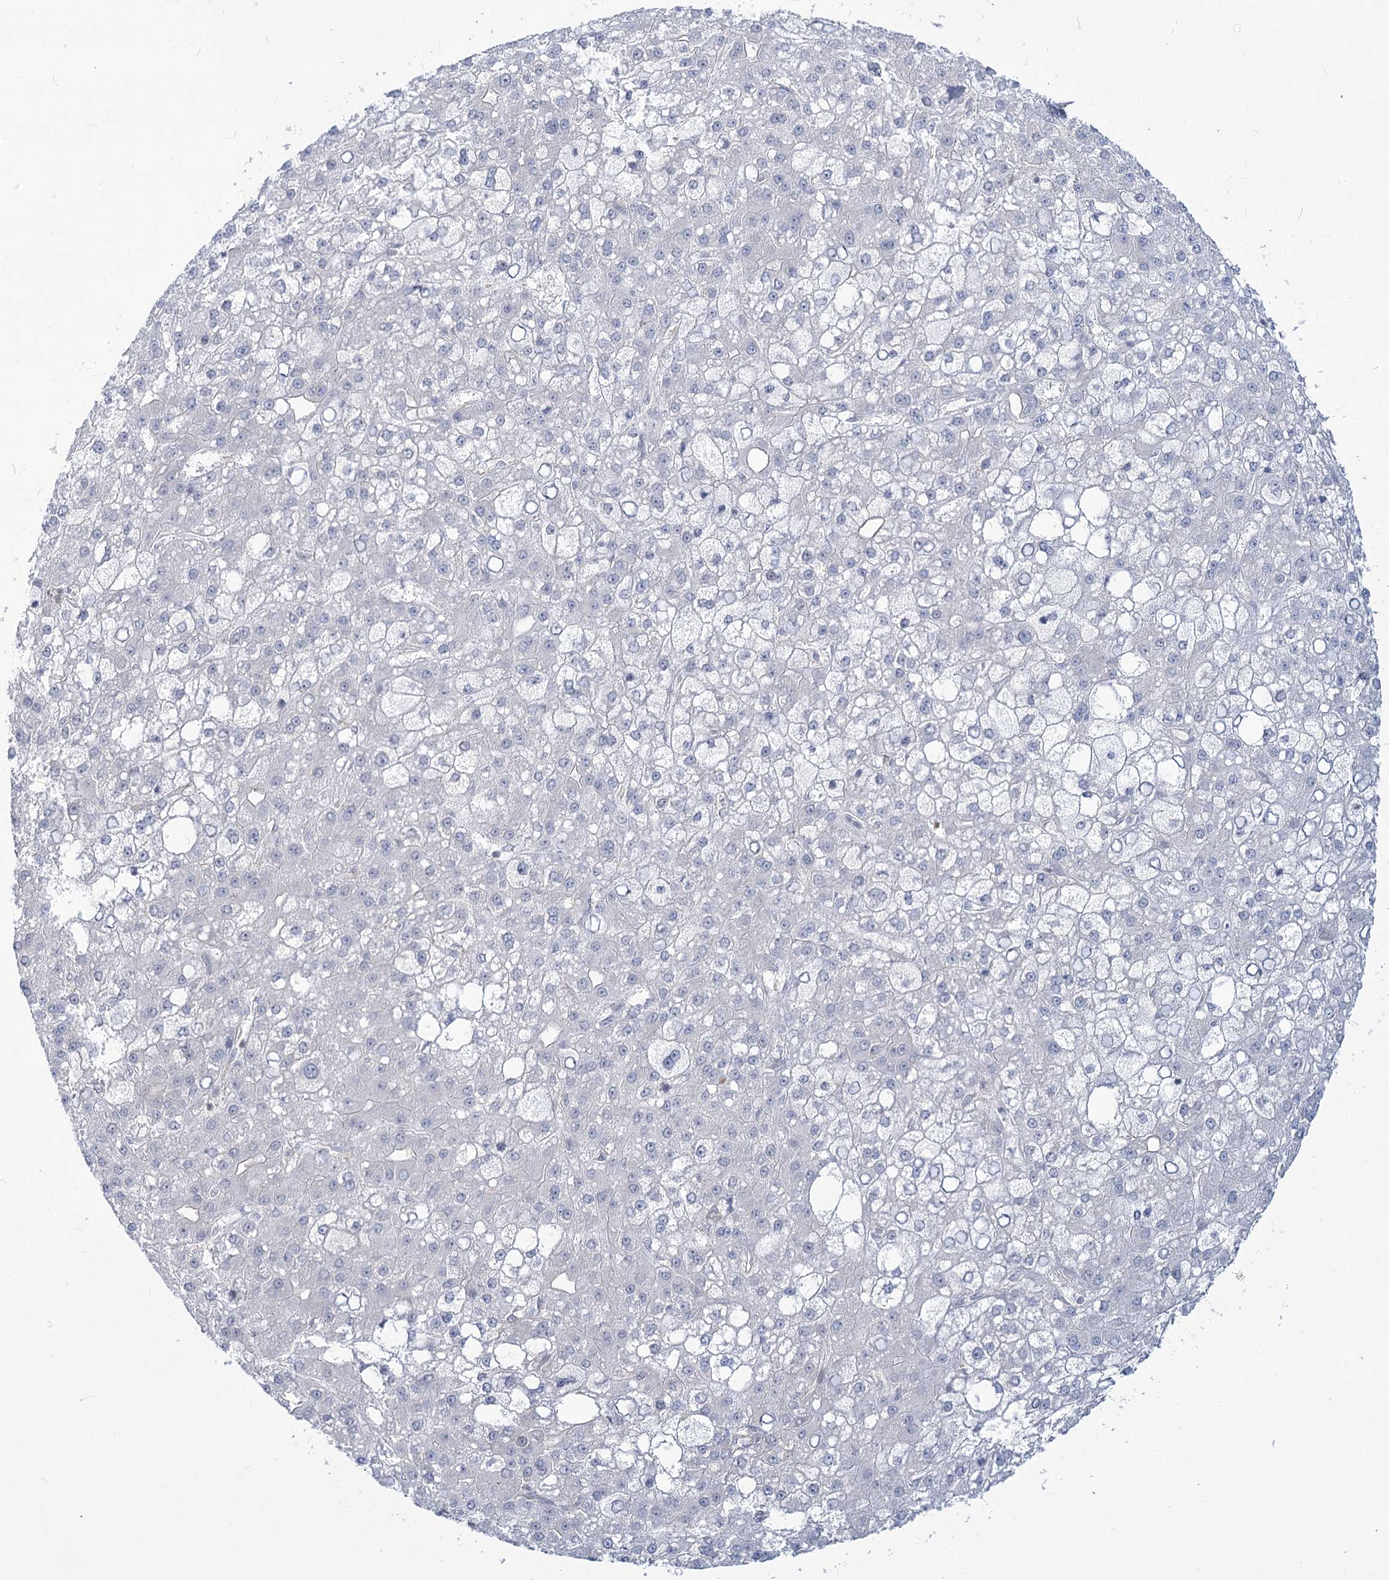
{"staining": {"intensity": "negative", "quantity": "none", "location": "none"}, "tissue": "liver cancer", "cell_type": "Tumor cells", "image_type": "cancer", "snomed": [{"axis": "morphology", "description": "Carcinoma, Hepatocellular, NOS"}, {"axis": "topography", "description": "Liver"}], "caption": "Photomicrograph shows no protein expression in tumor cells of liver hepatocellular carcinoma tissue.", "gene": "MTMR3", "patient": {"sex": "male", "age": 67}}